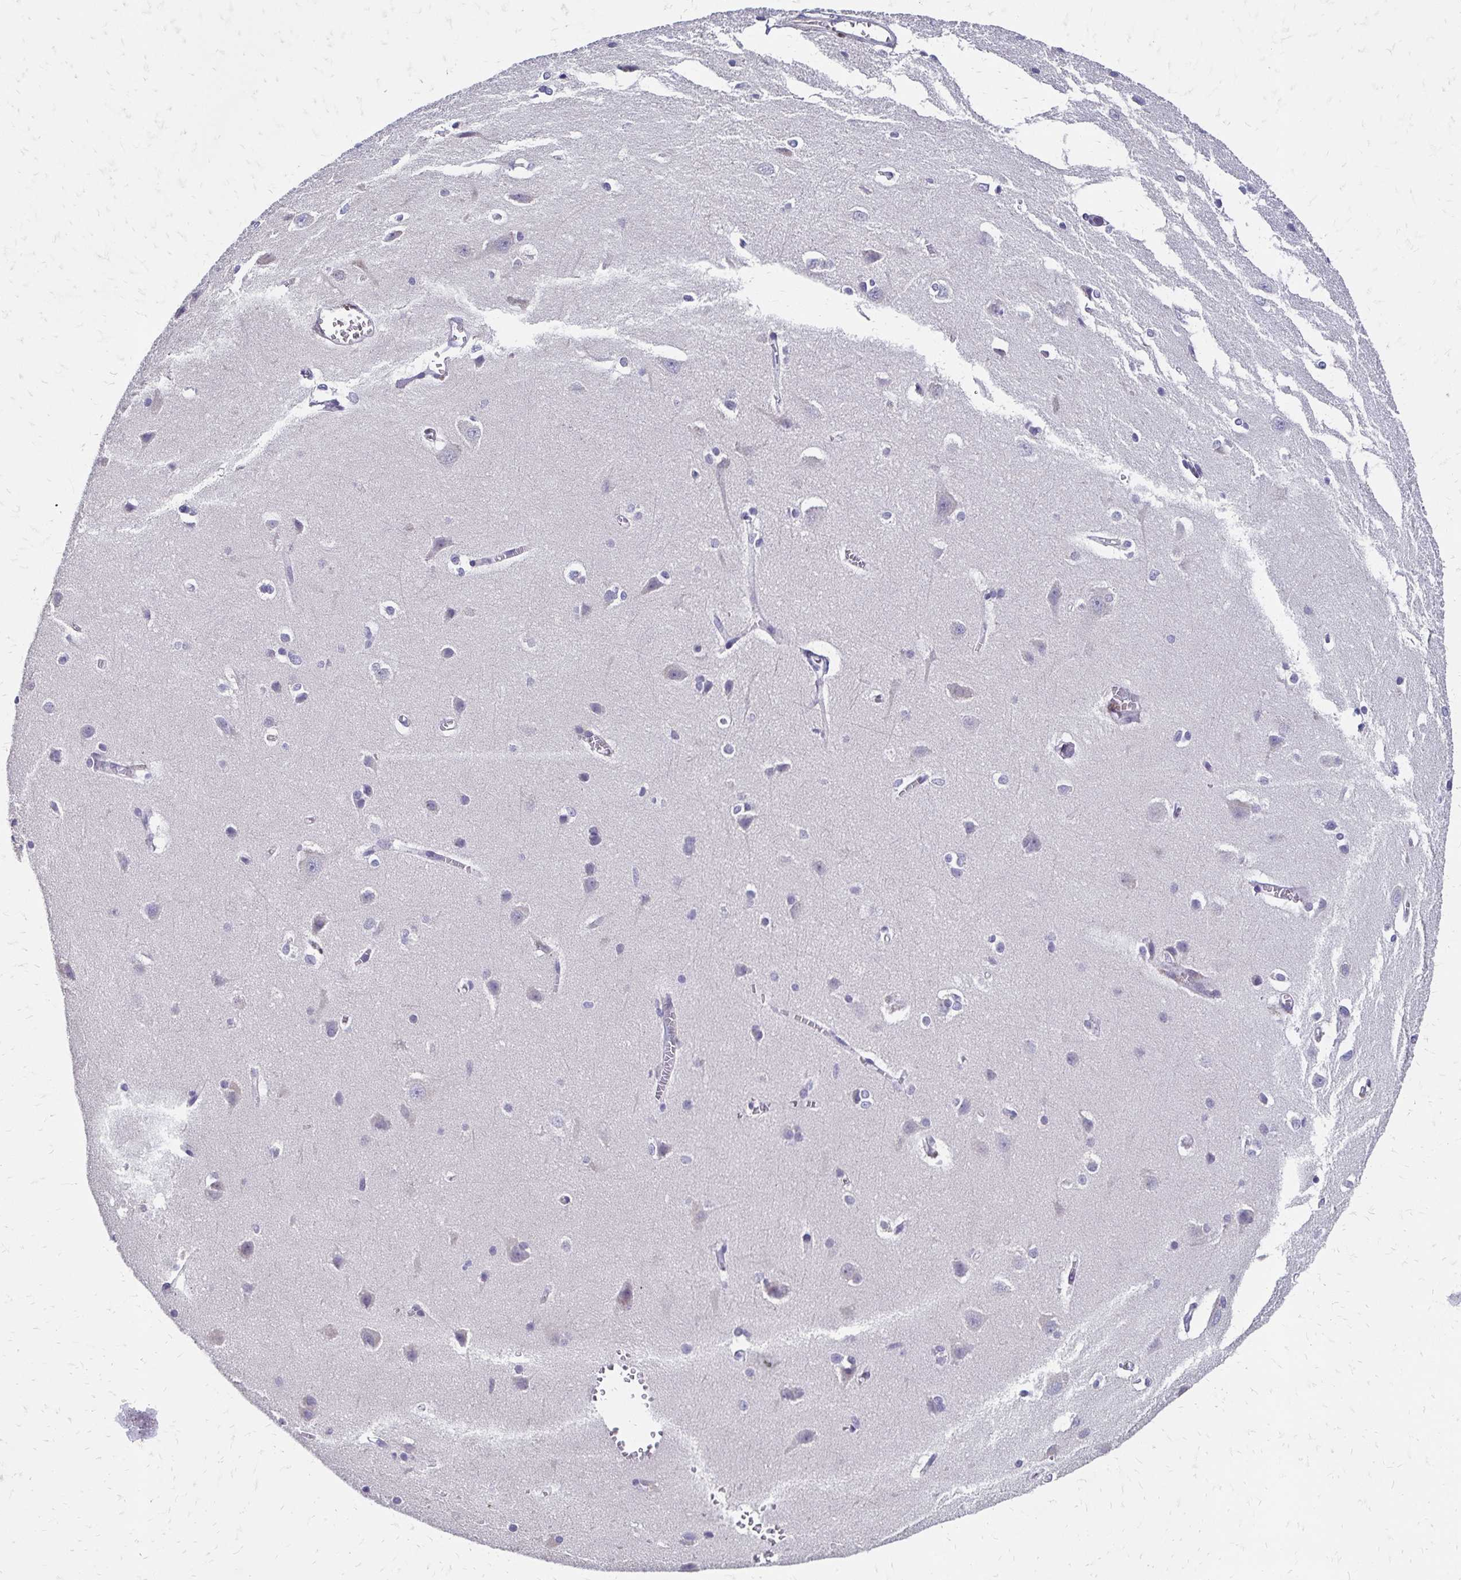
{"staining": {"intensity": "negative", "quantity": "none", "location": "none"}, "tissue": "cerebral cortex", "cell_type": "Endothelial cells", "image_type": "normal", "snomed": [{"axis": "morphology", "description": "Normal tissue, NOS"}, {"axis": "topography", "description": "Cerebral cortex"}], "caption": "Immunohistochemistry (IHC) photomicrograph of unremarkable cerebral cortex: cerebral cortex stained with DAB displays no significant protein expression in endothelial cells.", "gene": "DTNB", "patient": {"sex": "male", "age": 37}}